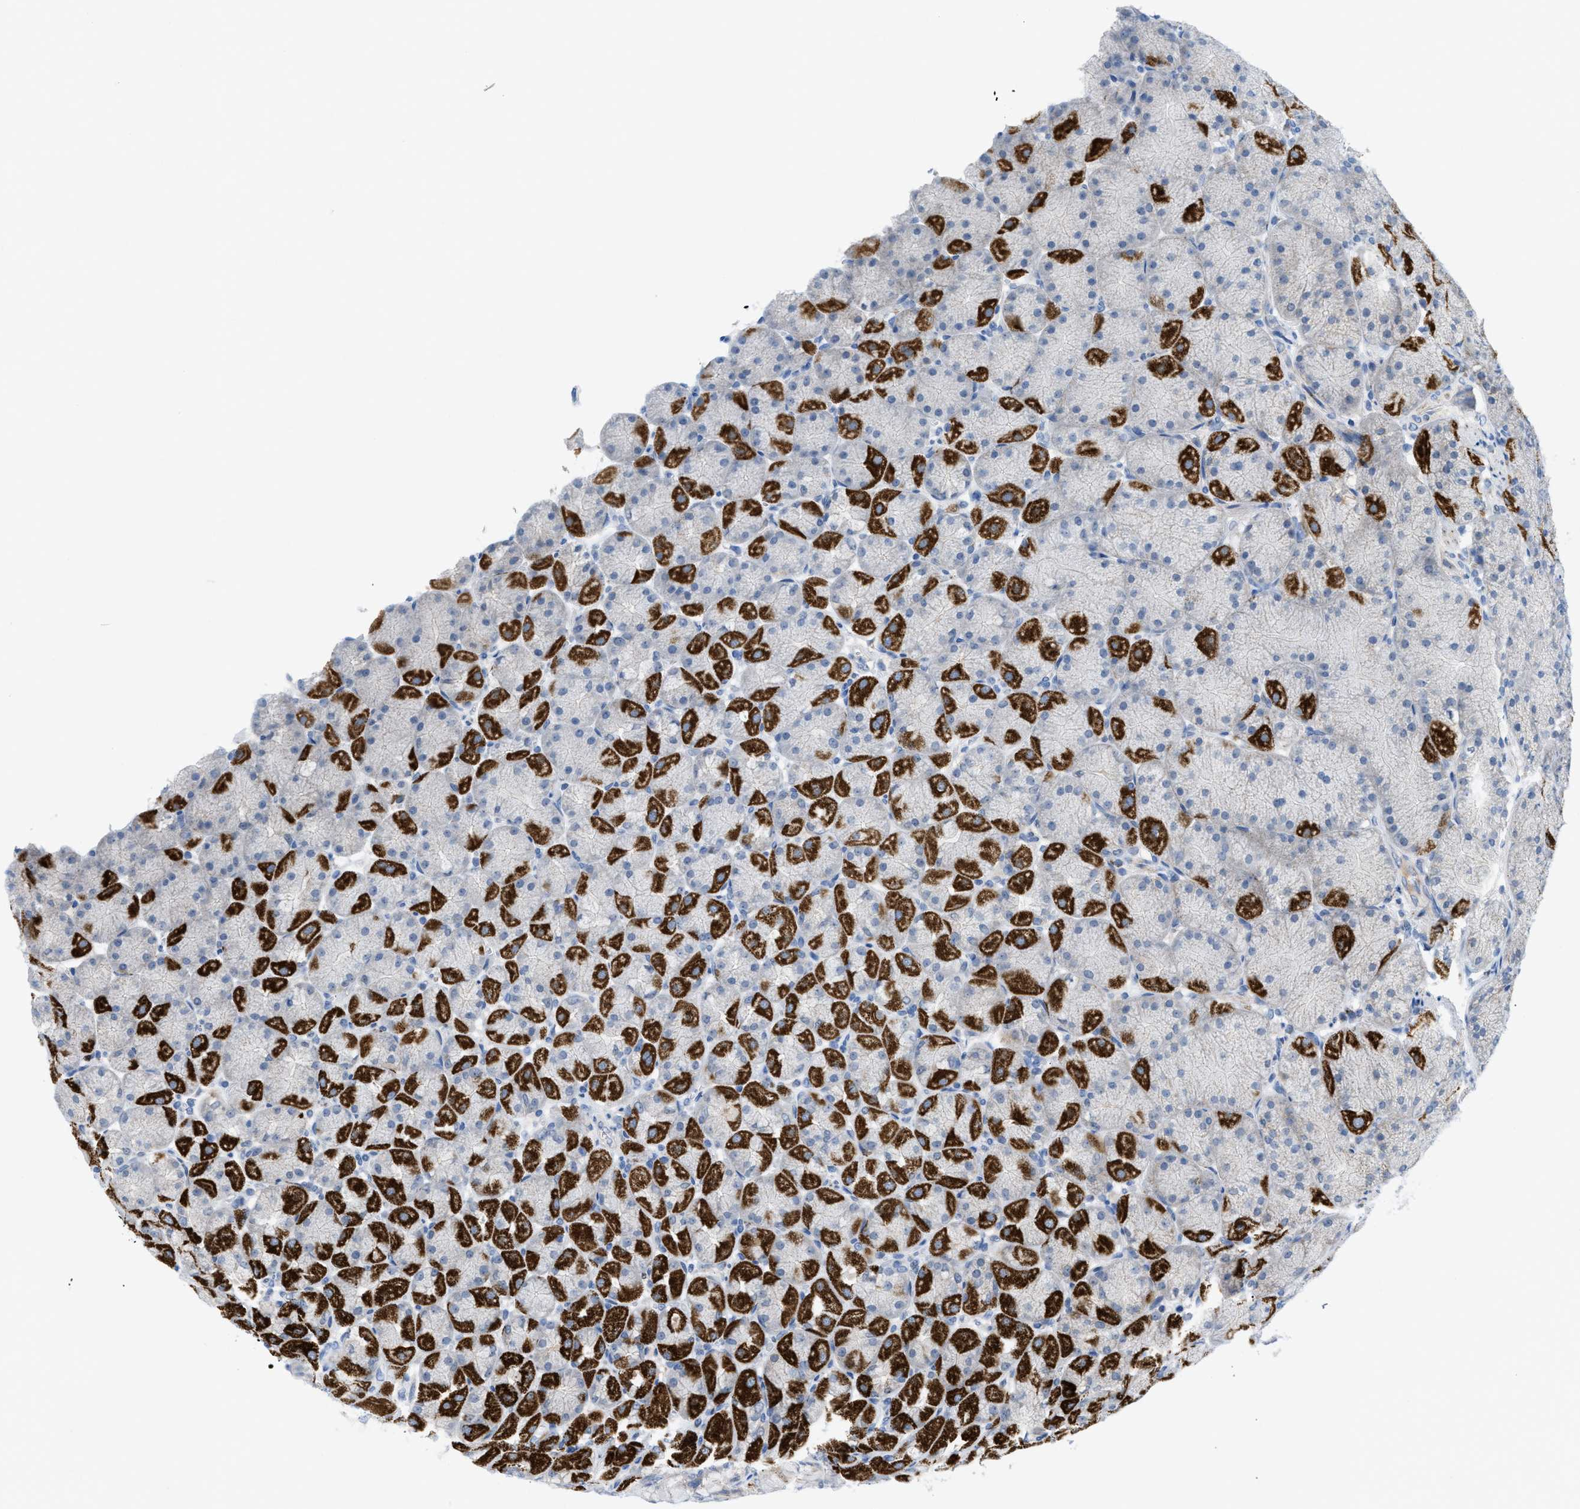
{"staining": {"intensity": "strong", "quantity": "25%-75%", "location": "cytoplasmic/membranous"}, "tissue": "stomach", "cell_type": "Glandular cells", "image_type": "normal", "snomed": [{"axis": "morphology", "description": "Normal tissue, NOS"}, {"axis": "topography", "description": "Stomach, upper"}], "caption": "DAB immunohistochemical staining of unremarkable stomach shows strong cytoplasmic/membranous protein staining in approximately 25%-75% of glandular cells.", "gene": "RBBP9", "patient": {"sex": "female", "age": 56}}